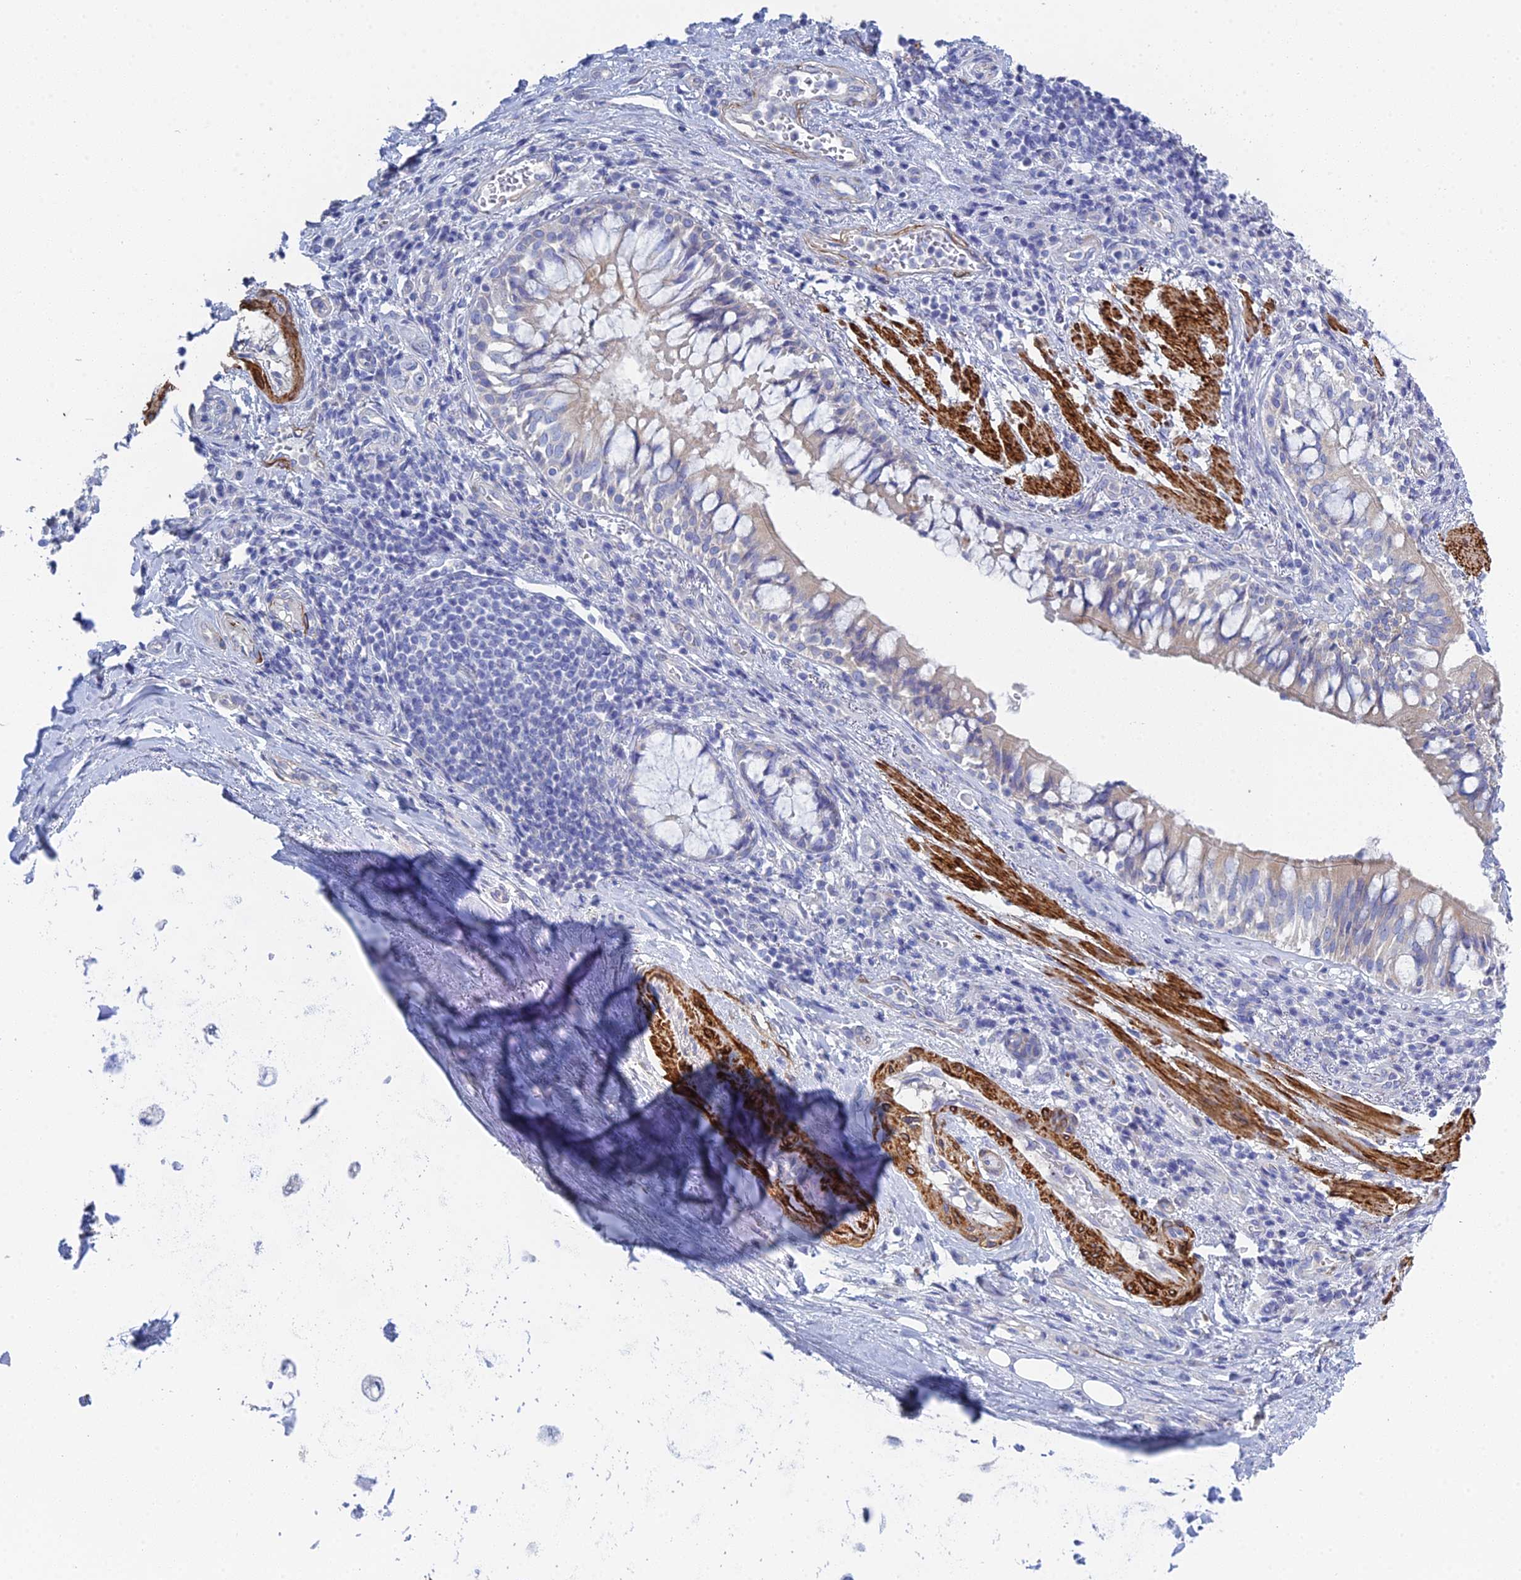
{"staining": {"intensity": "negative", "quantity": "none", "location": "none"}, "tissue": "adipose tissue", "cell_type": "Adipocytes", "image_type": "normal", "snomed": [{"axis": "morphology", "description": "Normal tissue, NOS"}, {"axis": "morphology", "description": "Squamous cell carcinoma, NOS"}, {"axis": "topography", "description": "Bronchus"}, {"axis": "topography", "description": "Lung"}], "caption": "Immunohistochemical staining of unremarkable human adipose tissue displays no significant expression in adipocytes.", "gene": "PCDHA8", "patient": {"sex": "male", "age": 64}}